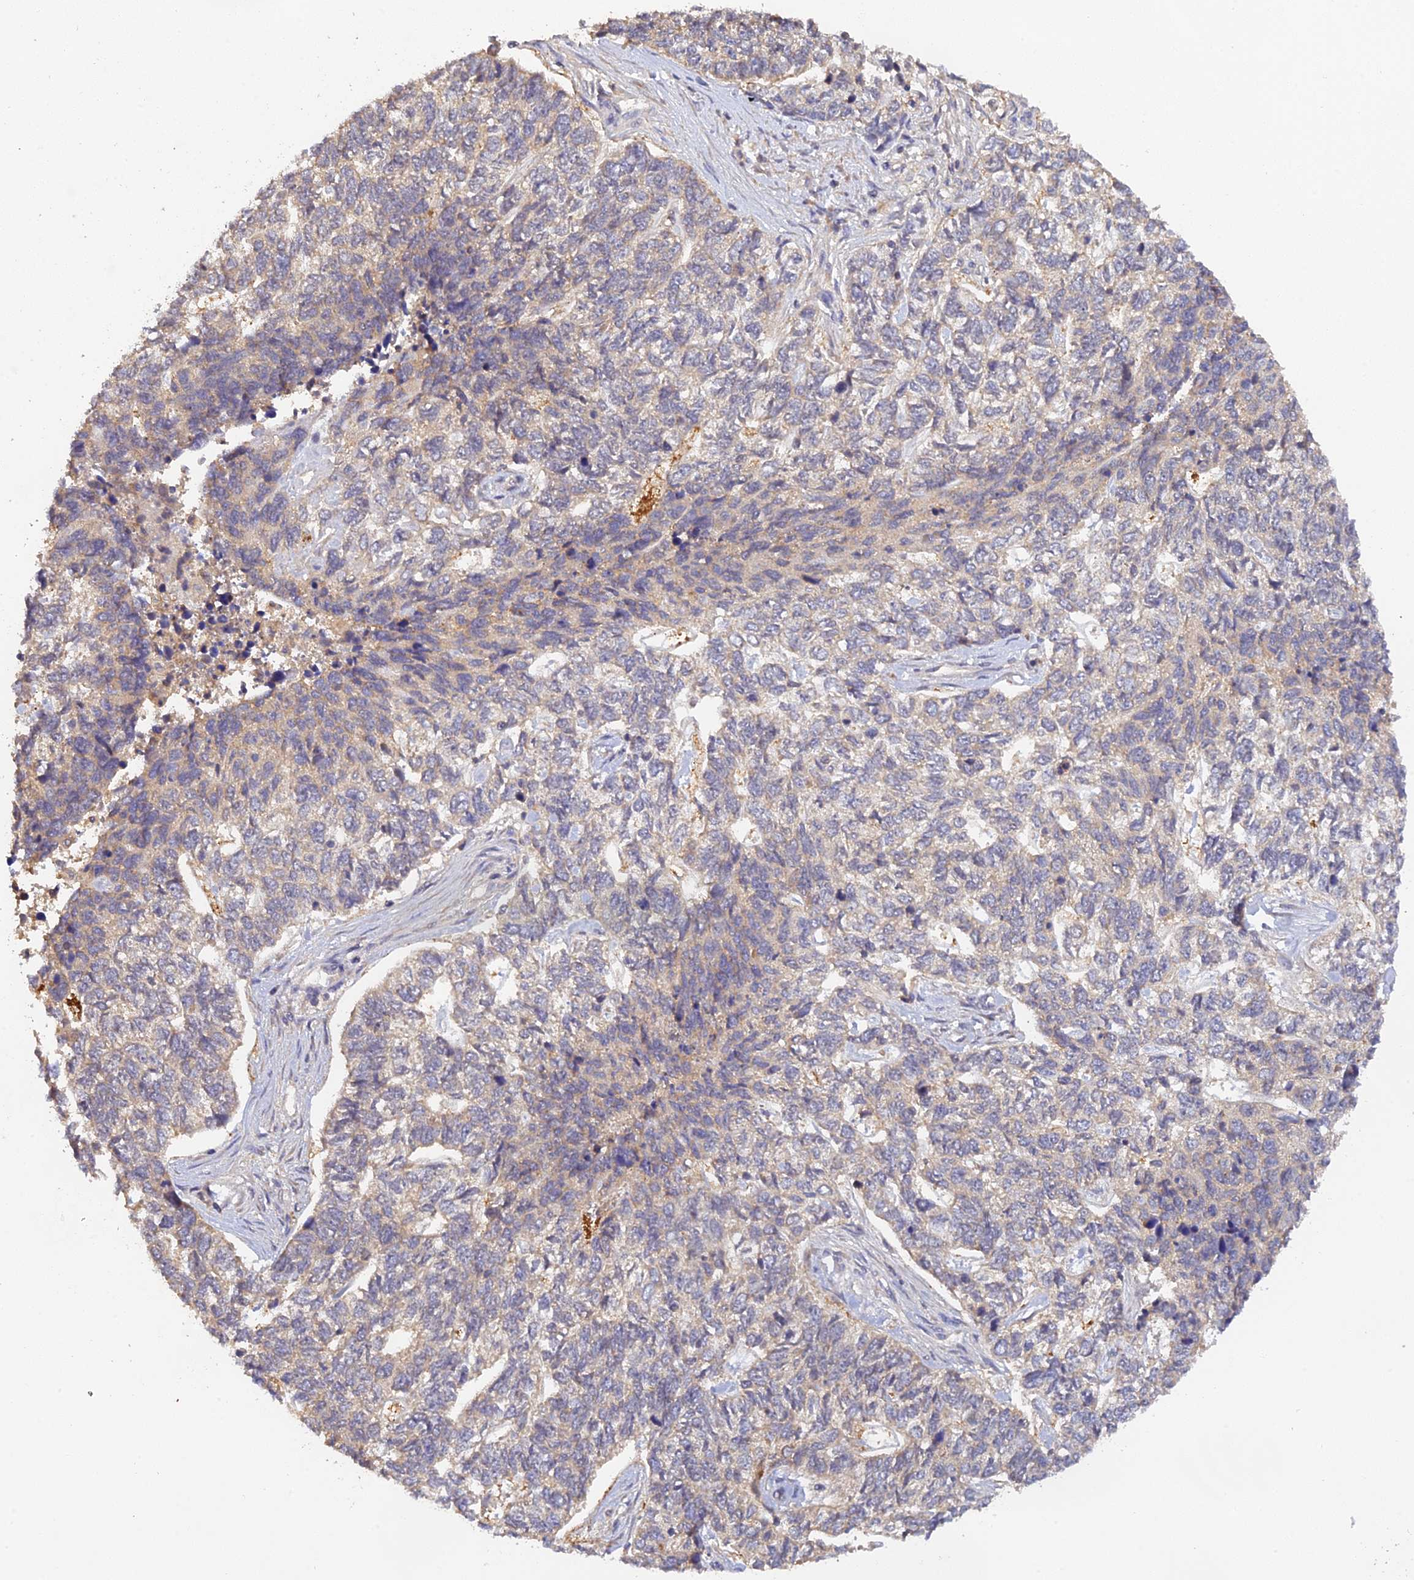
{"staining": {"intensity": "weak", "quantity": "<25%", "location": "cytoplasmic/membranous"}, "tissue": "skin cancer", "cell_type": "Tumor cells", "image_type": "cancer", "snomed": [{"axis": "morphology", "description": "Basal cell carcinoma"}, {"axis": "topography", "description": "Skin"}], "caption": "This image is of basal cell carcinoma (skin) stained with immunohistochemistry (IHC) to label a protein in brown with the nuclei are counter-stained blue. There is no expression in tumor cells.", "gene": "ZNF436", "patient": {"sex": "female", "age": 65}}